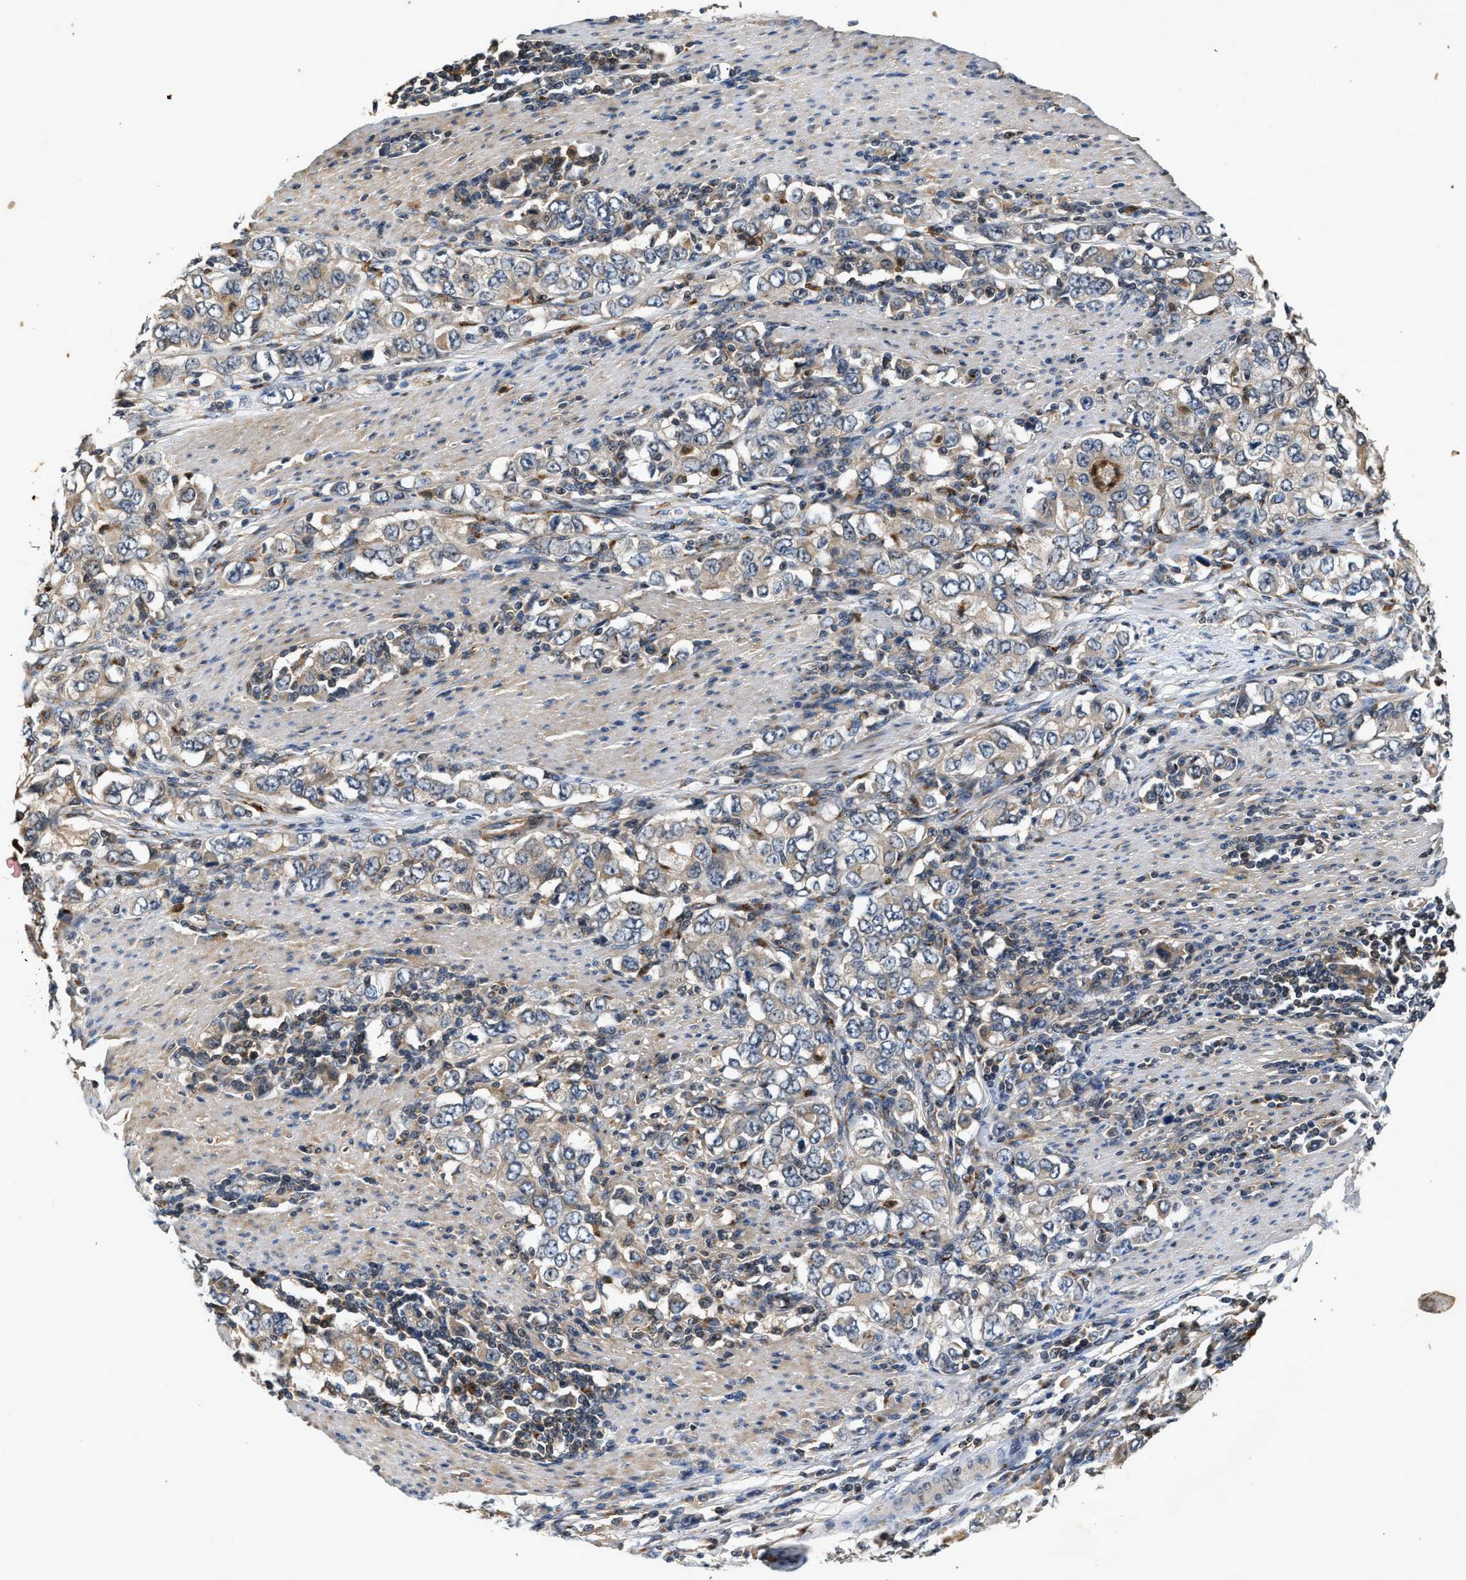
{"staining": {"intensity": "weak", "quantity": "<25%", "location": "cytoplasmic/membranous"}, "tissue": "stomach cancer", "cell_type": "Tumor cells", "image_type": "cancer", "snomed": [{"axis": "morphology", "description": "Adenocarcinoma, NOS"}, {"axis": "topography", "description": "Stomach, lower"}], "caption": "Immunohistochemistry histopathology image of stomach adenocarcinoma stained for a protein (brown), which shows no staining in tumor cells.", "gene": "CHUK", "patient": {"sex": "female", "age": 72}}